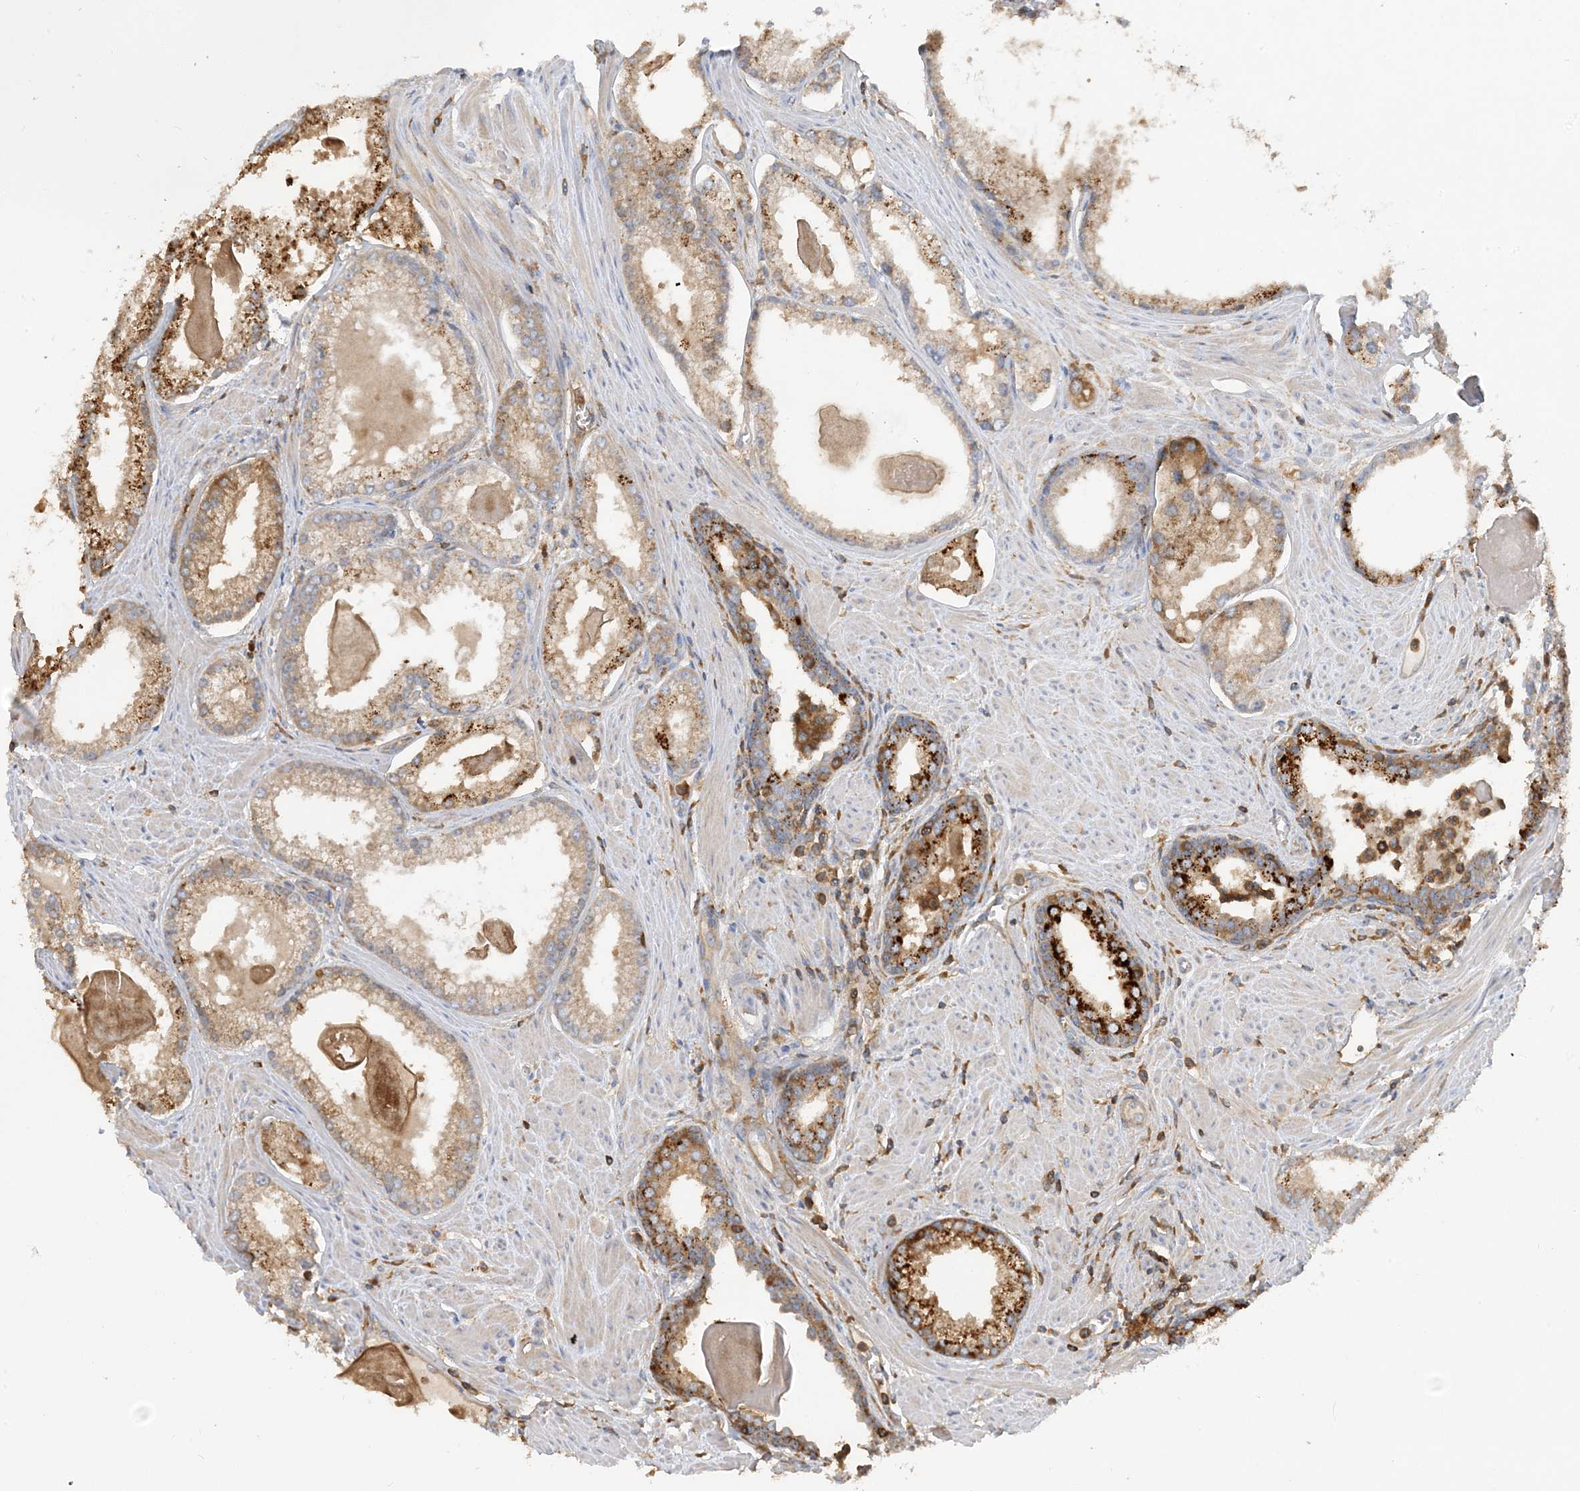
{"staining": {"intensity": "strong", "quantity": "<25%", "location": "cytoplasmic/membranous"}, "tissue": "prostate cancer", "cell_type": "Tumor cells", "image_type": "cancer", "snomed": [{"axis": "morphology", "description": "Adenocarcinoma, Low grade"}, {"axis": "topography", "description": "Prostate"}], "caption": "A micrograph of prostate cancer stained for a protein exhibits strong cytoplasmic/membranous brown staining in tumor cells. The staining was performed using DAB (3,3'-diaminobenzidine), with brown indicating positive protein expression. Nuclei are stained blue with hematoxylin.", "gene": "SFMBT2", "patient": {"sex": "male", "age": 54}}